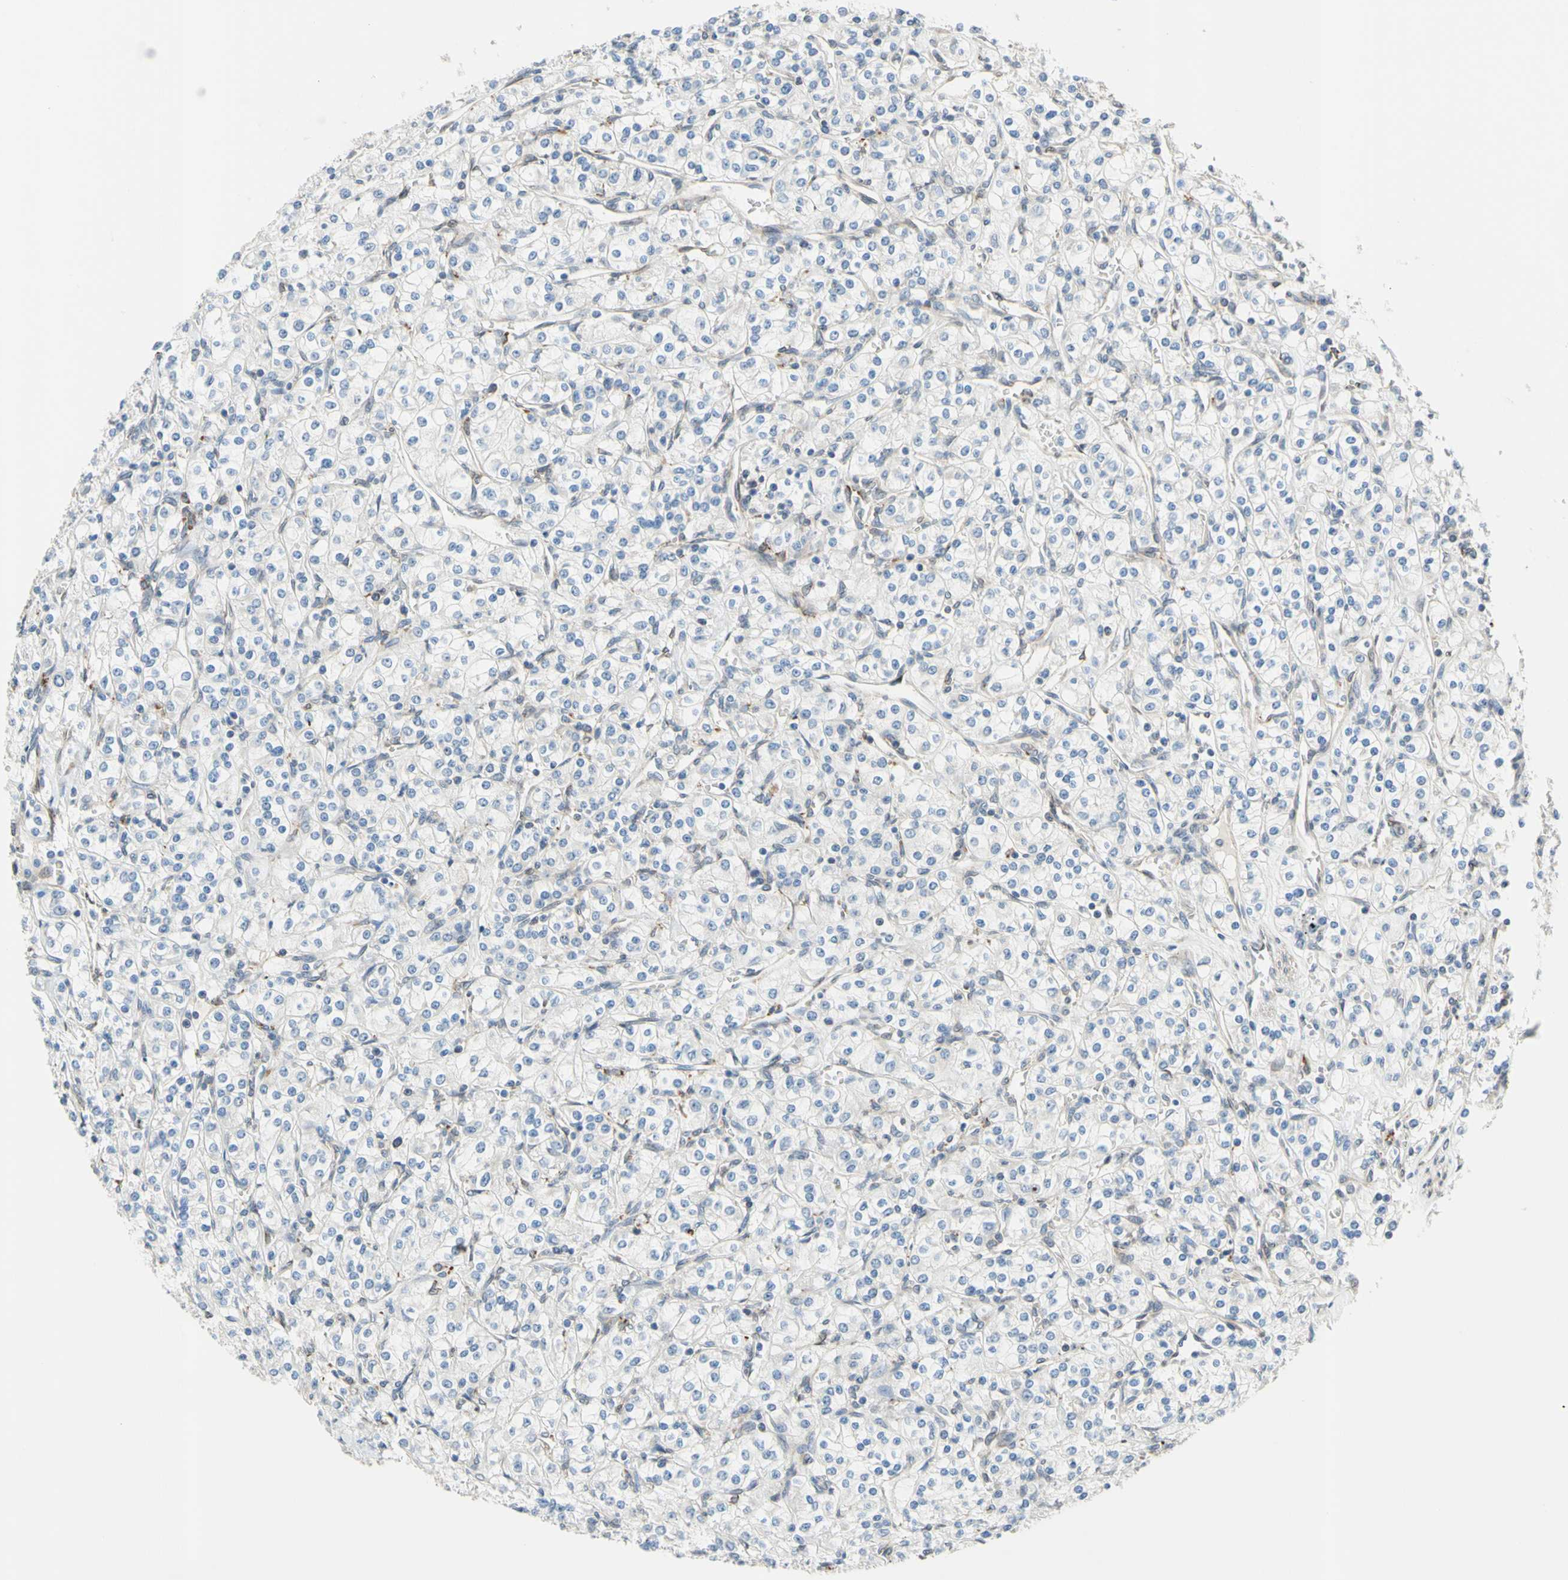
{"staining": {"intensity": "negative", "quantity": "none", "location": "none"}, "tissue": "renal cancer", "cell_type": "Tumor cells", "image_type": "cancer", "snomed": [{"axis": "morphology", "description": "Adenocarcinoma, NOS"}, {"axis": "topography", "description": "Kidney"}], "caption": "A photomicrograph of renal cancer (adenocarcinoma) stained for a protein reveals no brown staining in tumor cells.", "gene": "TRAF2", "patient": {"sex": "male", "age": 77}}